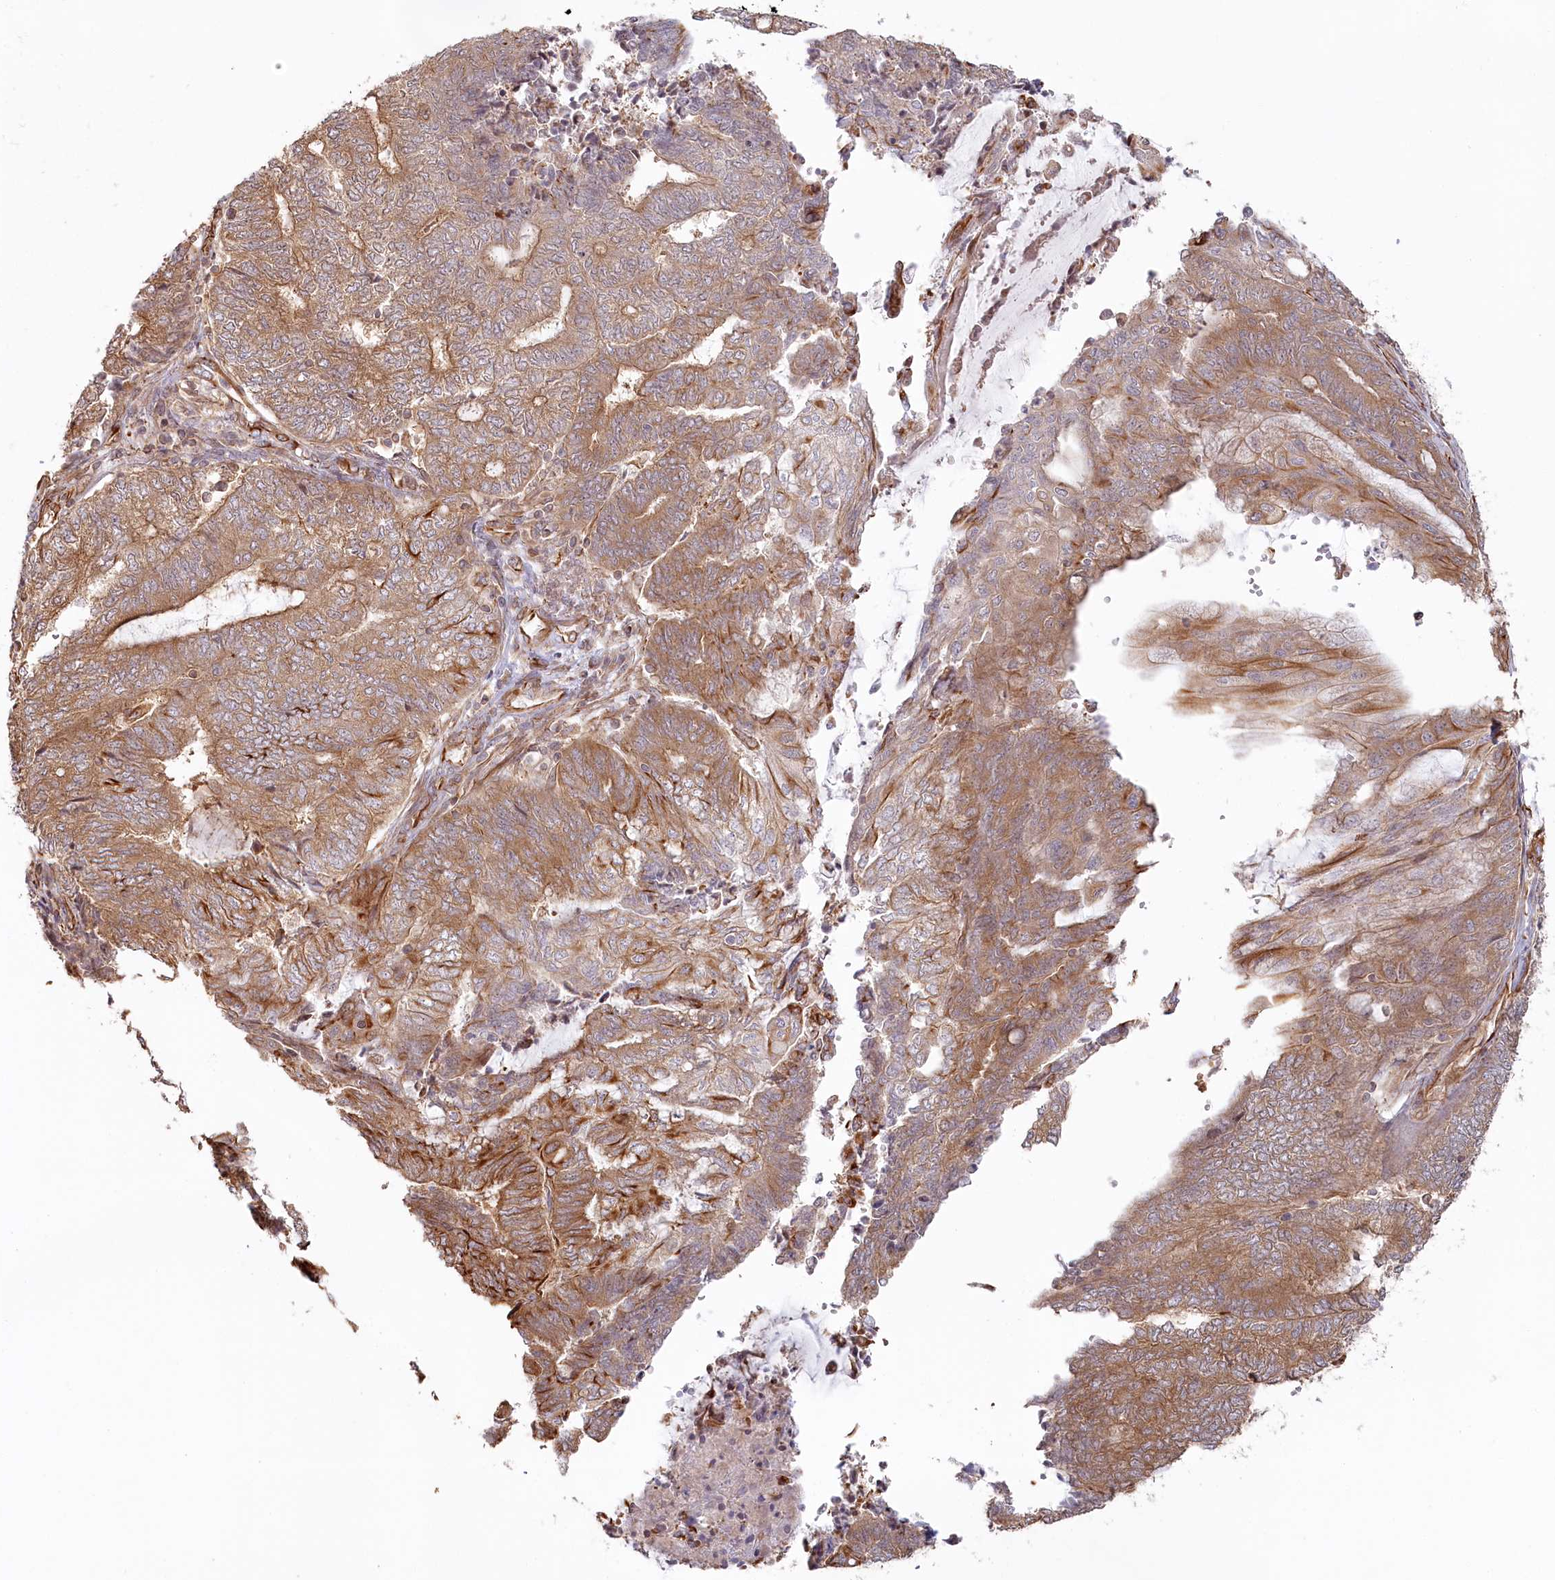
{"staining": {"intensity": "moderate", "quantity": ">75%", "location": "cytoplasmic/membranous"}, "tissue": "endometrial cancer", "cell_type": "Tumor cells", "image_type": "cancer", "snomed": [{"axis": "morphology", "description": "Adenocarcinoma, NOS"}, {"axis": "topography", "description": "Uterus"}, {"axis": "topography", "description": "Endometrium"}], "caption": "The image demonstrates a brown stain indicating the presence of a protein in the cytoplasmic/membranous of tumor cells in adenocarcinoma (endometrial).", "gene": "TTC1", "patient": {"sex": "female", "age": 70}}